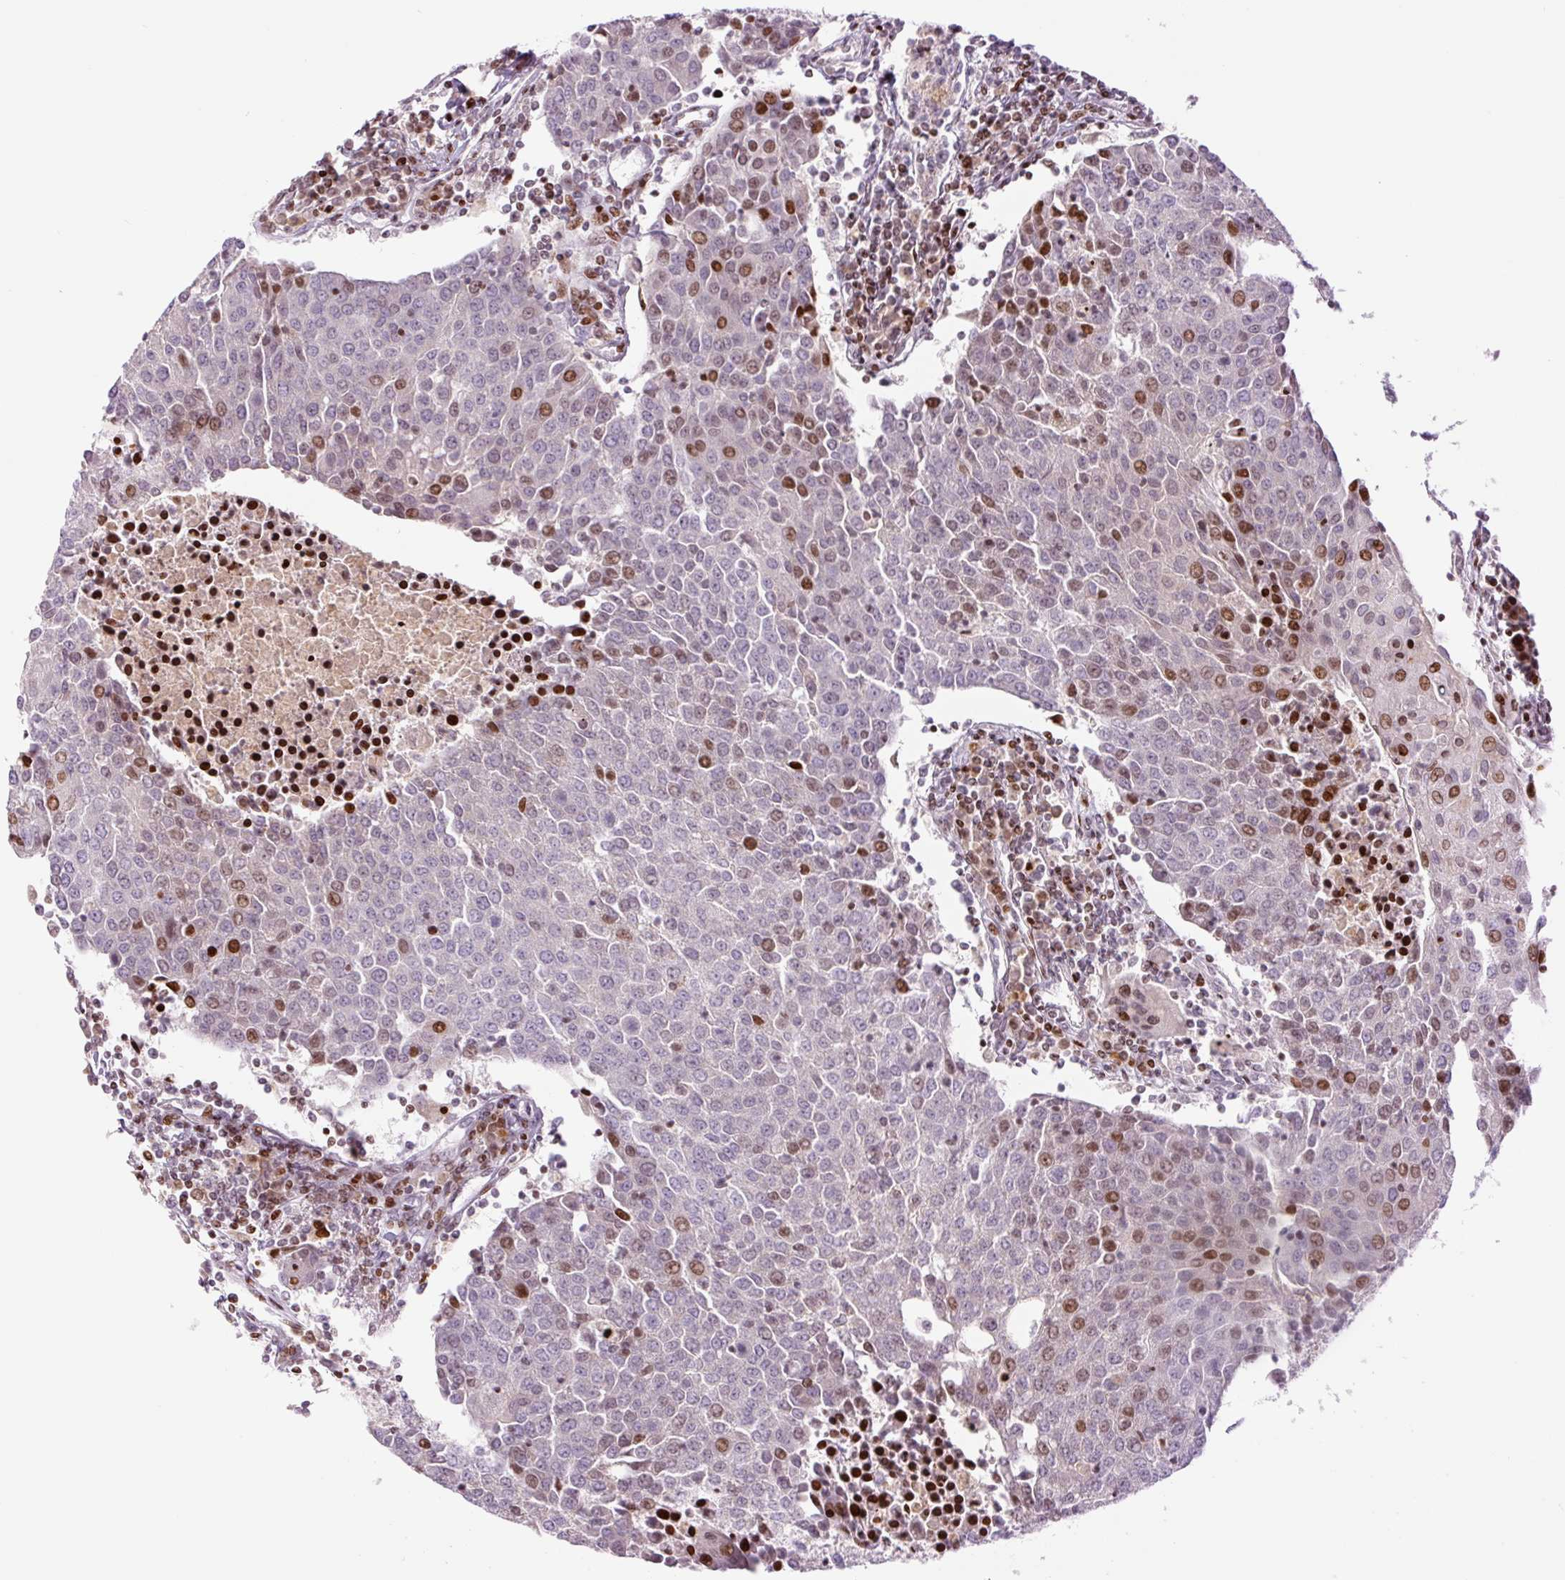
{"staining": {"intensity": "moderate", "quantity": "25%-75%", "location": "nuclear"}, "tissue": "urothelial cancer", "cell_type": "Tumor cells", "image_type": "cancer", "snomed": [{"axis": "morphology", "description": "Urothelial carcinoma, High grade"}, {"axis": "topography", "description": "Urinary bladder"}], "caption": "An image of urothelial cancer stained for a protein reveals moderate nuclear brown staining in tumor cells. (Stains: DAB (3,3'-diaminobenzidine) in brown, nuclei in blue, Microscopy: brightfield microscopy at high magnification).", "gene": "TMEM177", "patient": {"sex": "female", "age": 85}}